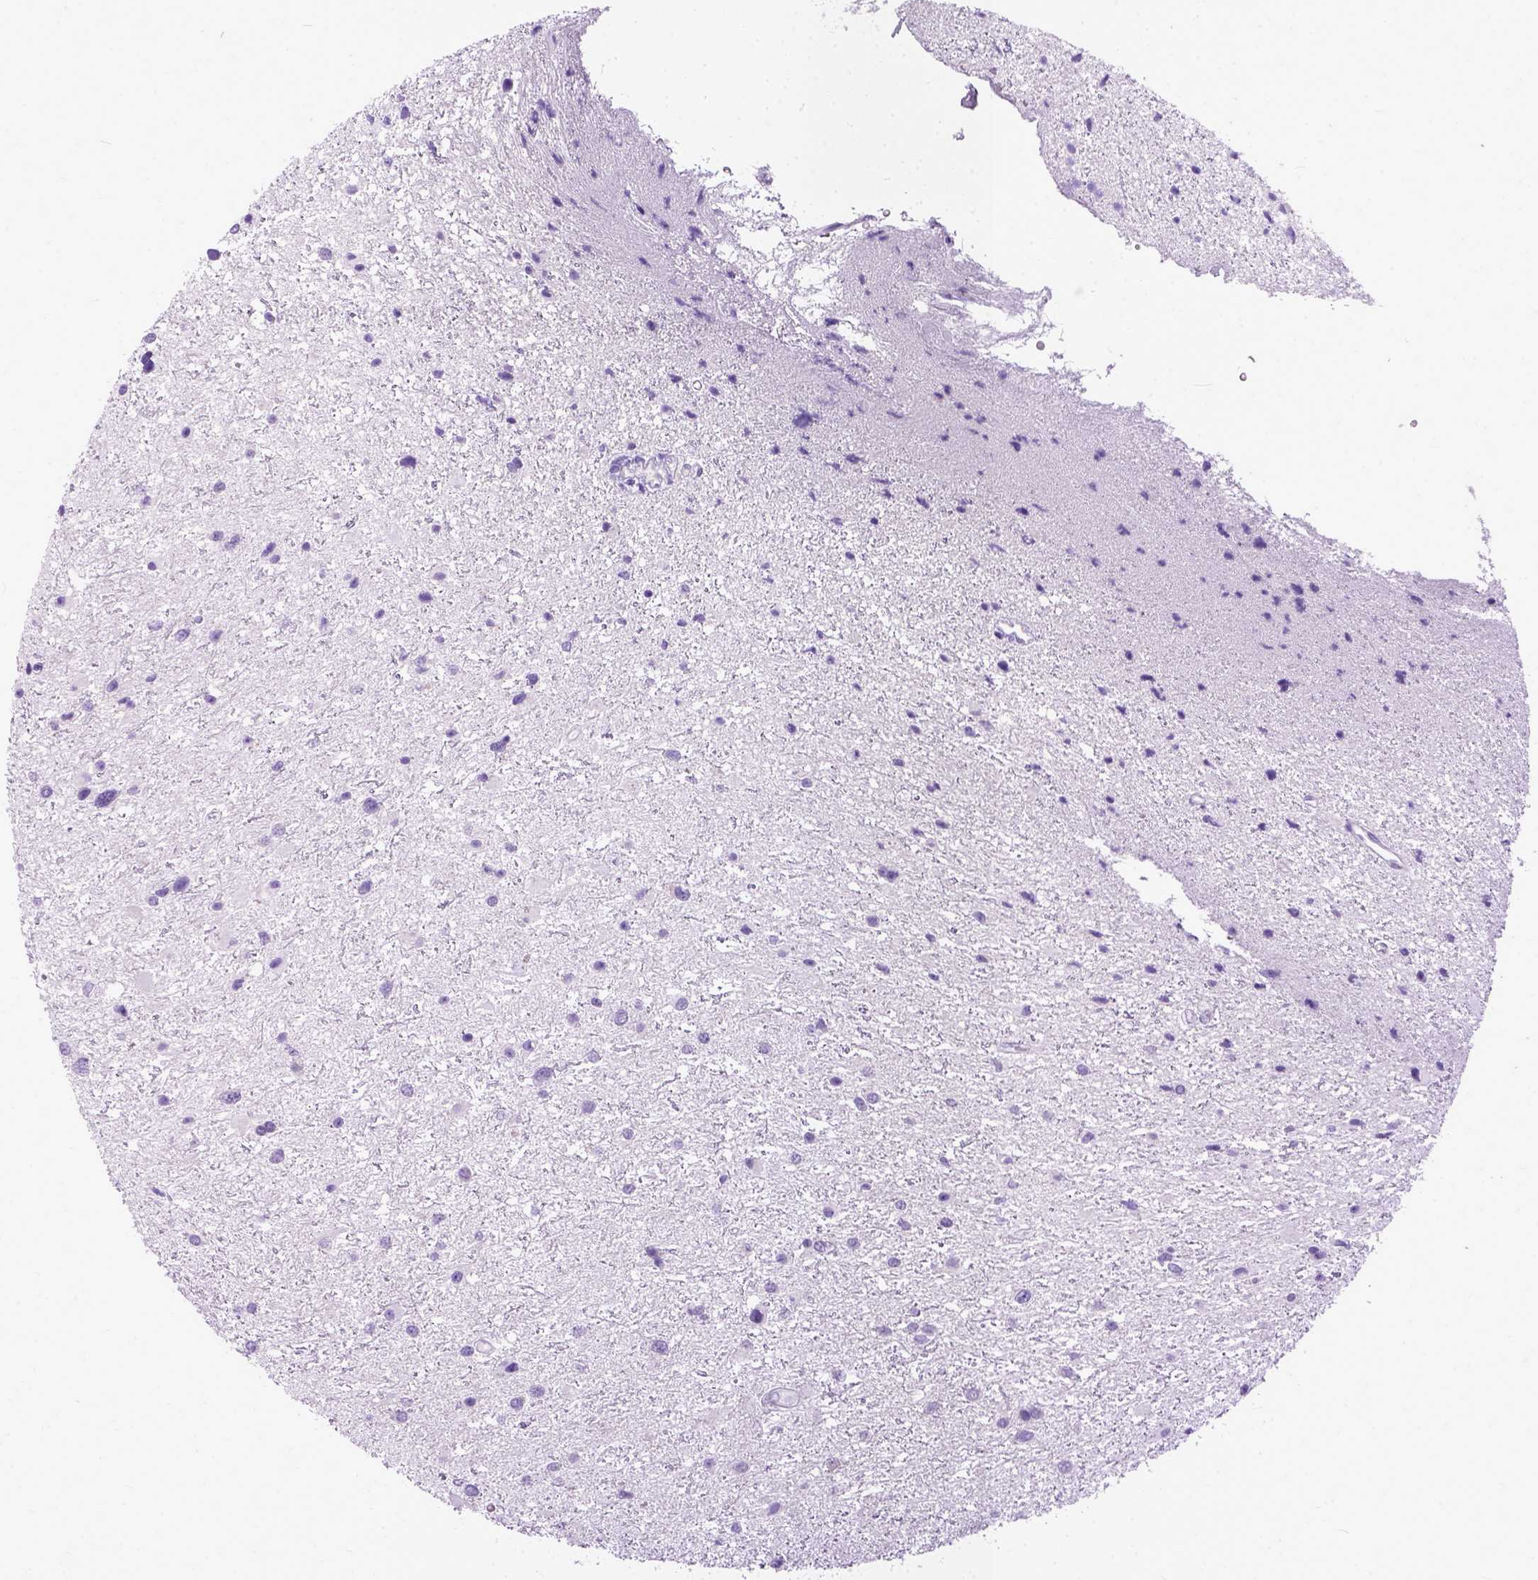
{"staining": {"intensity": "negative", "quantity": "none", "location": "none"}, "tissue": "glioma", "cell_type": "Tumor cells", "image_type": "cancer", "snomed": [{"axis": "morphology", "description": "Glioma, malignant, Low grade"}, {"axis": "topography", "description": "Brain"}], "caption": "Immunohistochemistry (IHC) histopathology image of neoplastic tissue: human glioma stained with DAB demonstrates no significant protein positivity in tumor cells. (DAB immunohistochemistry (IHC) with hematoxylin counter stain).", "gene": "PPL", "patient": {"sex": "female", "age": 32}}